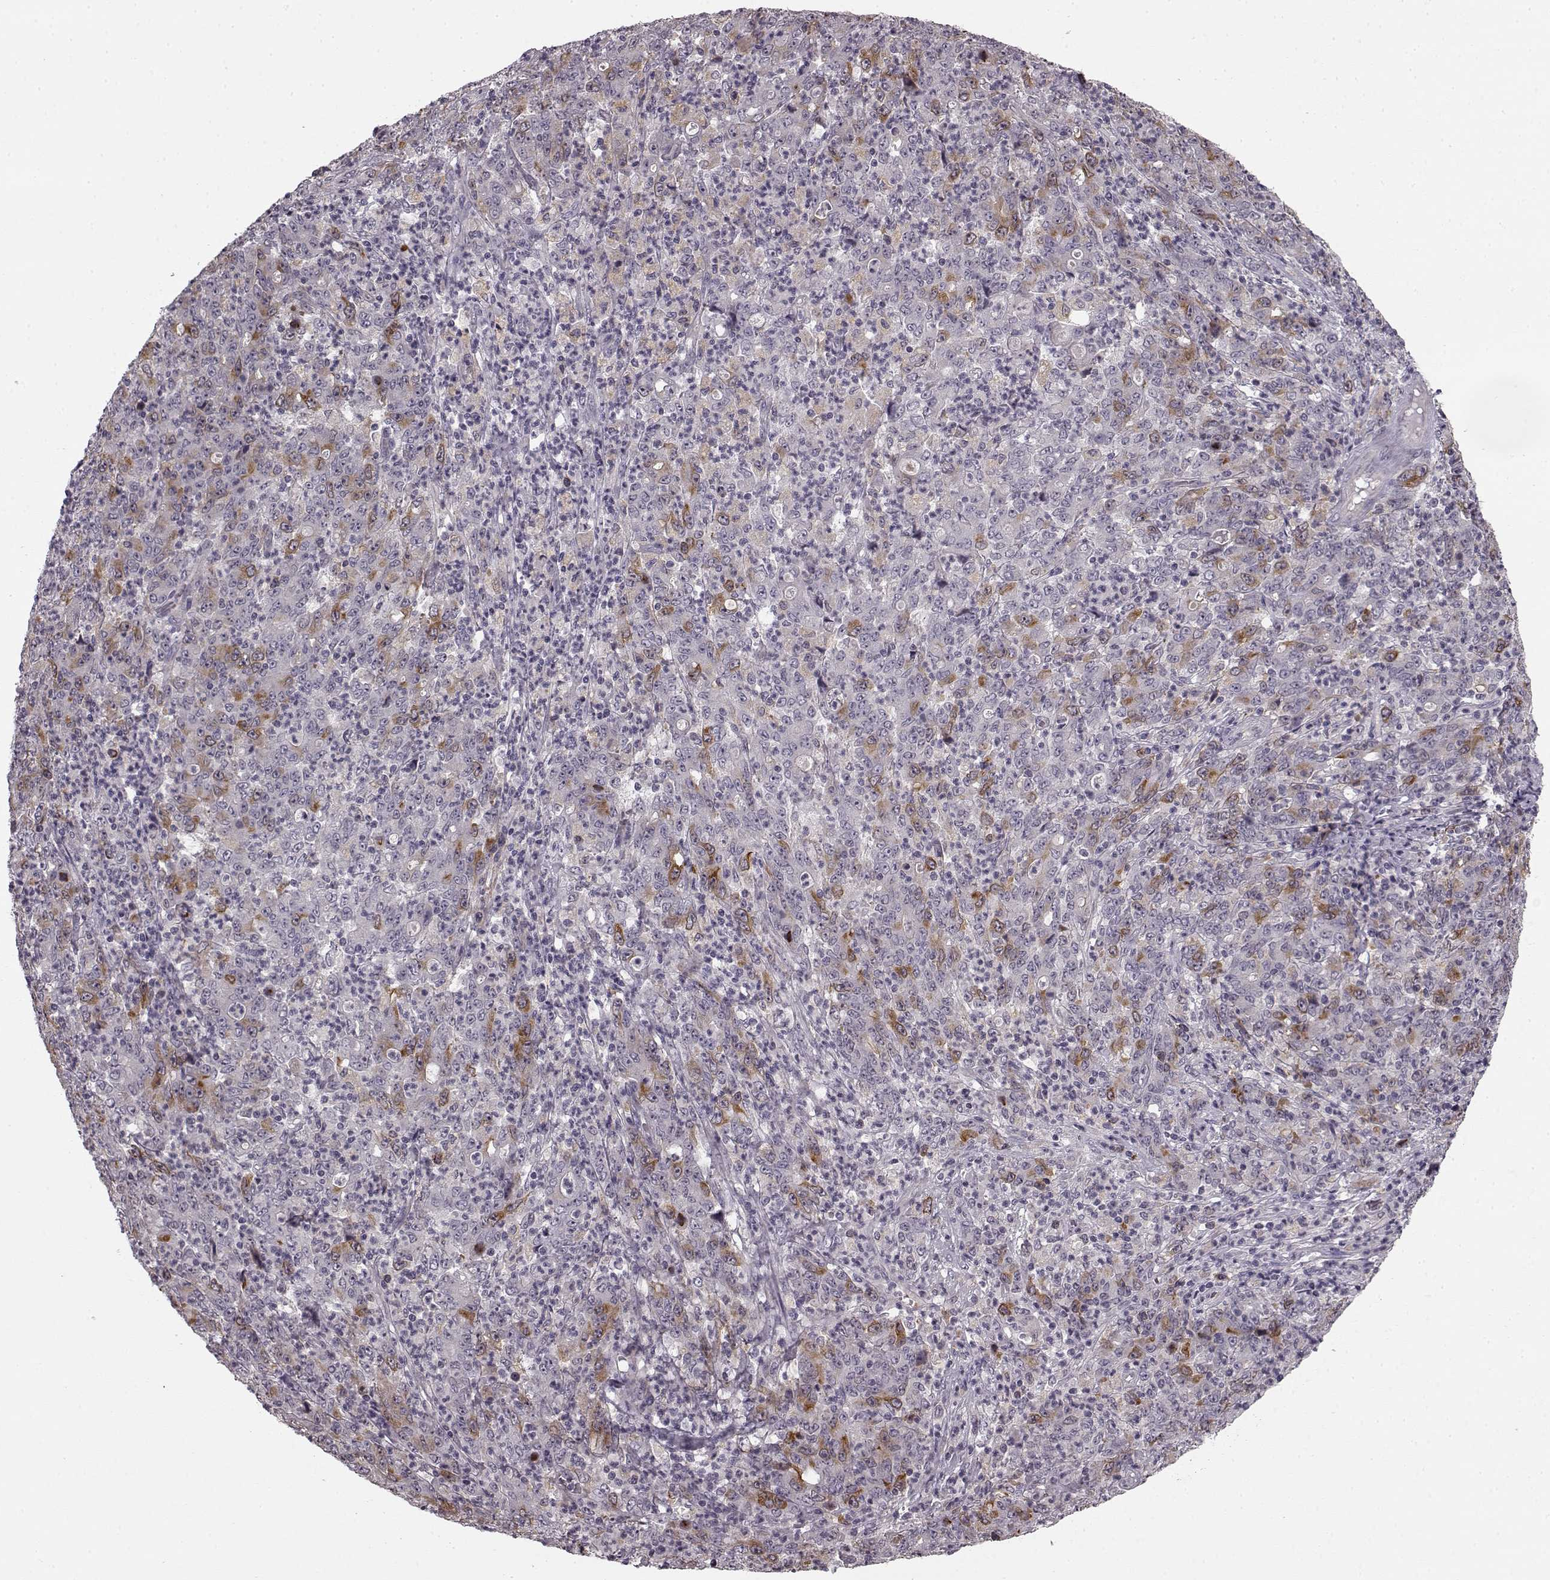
{"staining": {"intensity": "moderate", "quantity": "<25%", "location": "cytoplasmic/membranous"}, "tissue": "stomach cancer", "cell_type": "Tumor cells", "image_type": "cancer", "snomed": [{"axis": "morphology", "description": "Adenocarcinoma, NOS"}, {"axis": "topography", "description": "Stomach, lower"}], "caption": "IHC image of neoplastic tissue: stomach cancer (adenocarcinoma) stained using immunohistochemistry reveals low levels of moderate protein expression localized specifically in the cytoplasmic/membranous of tumor cells, appearing as a cytoplasmic/membranous brown color.", "gene": "HMMR", "patient": {"sex": "female", "age": 71}}